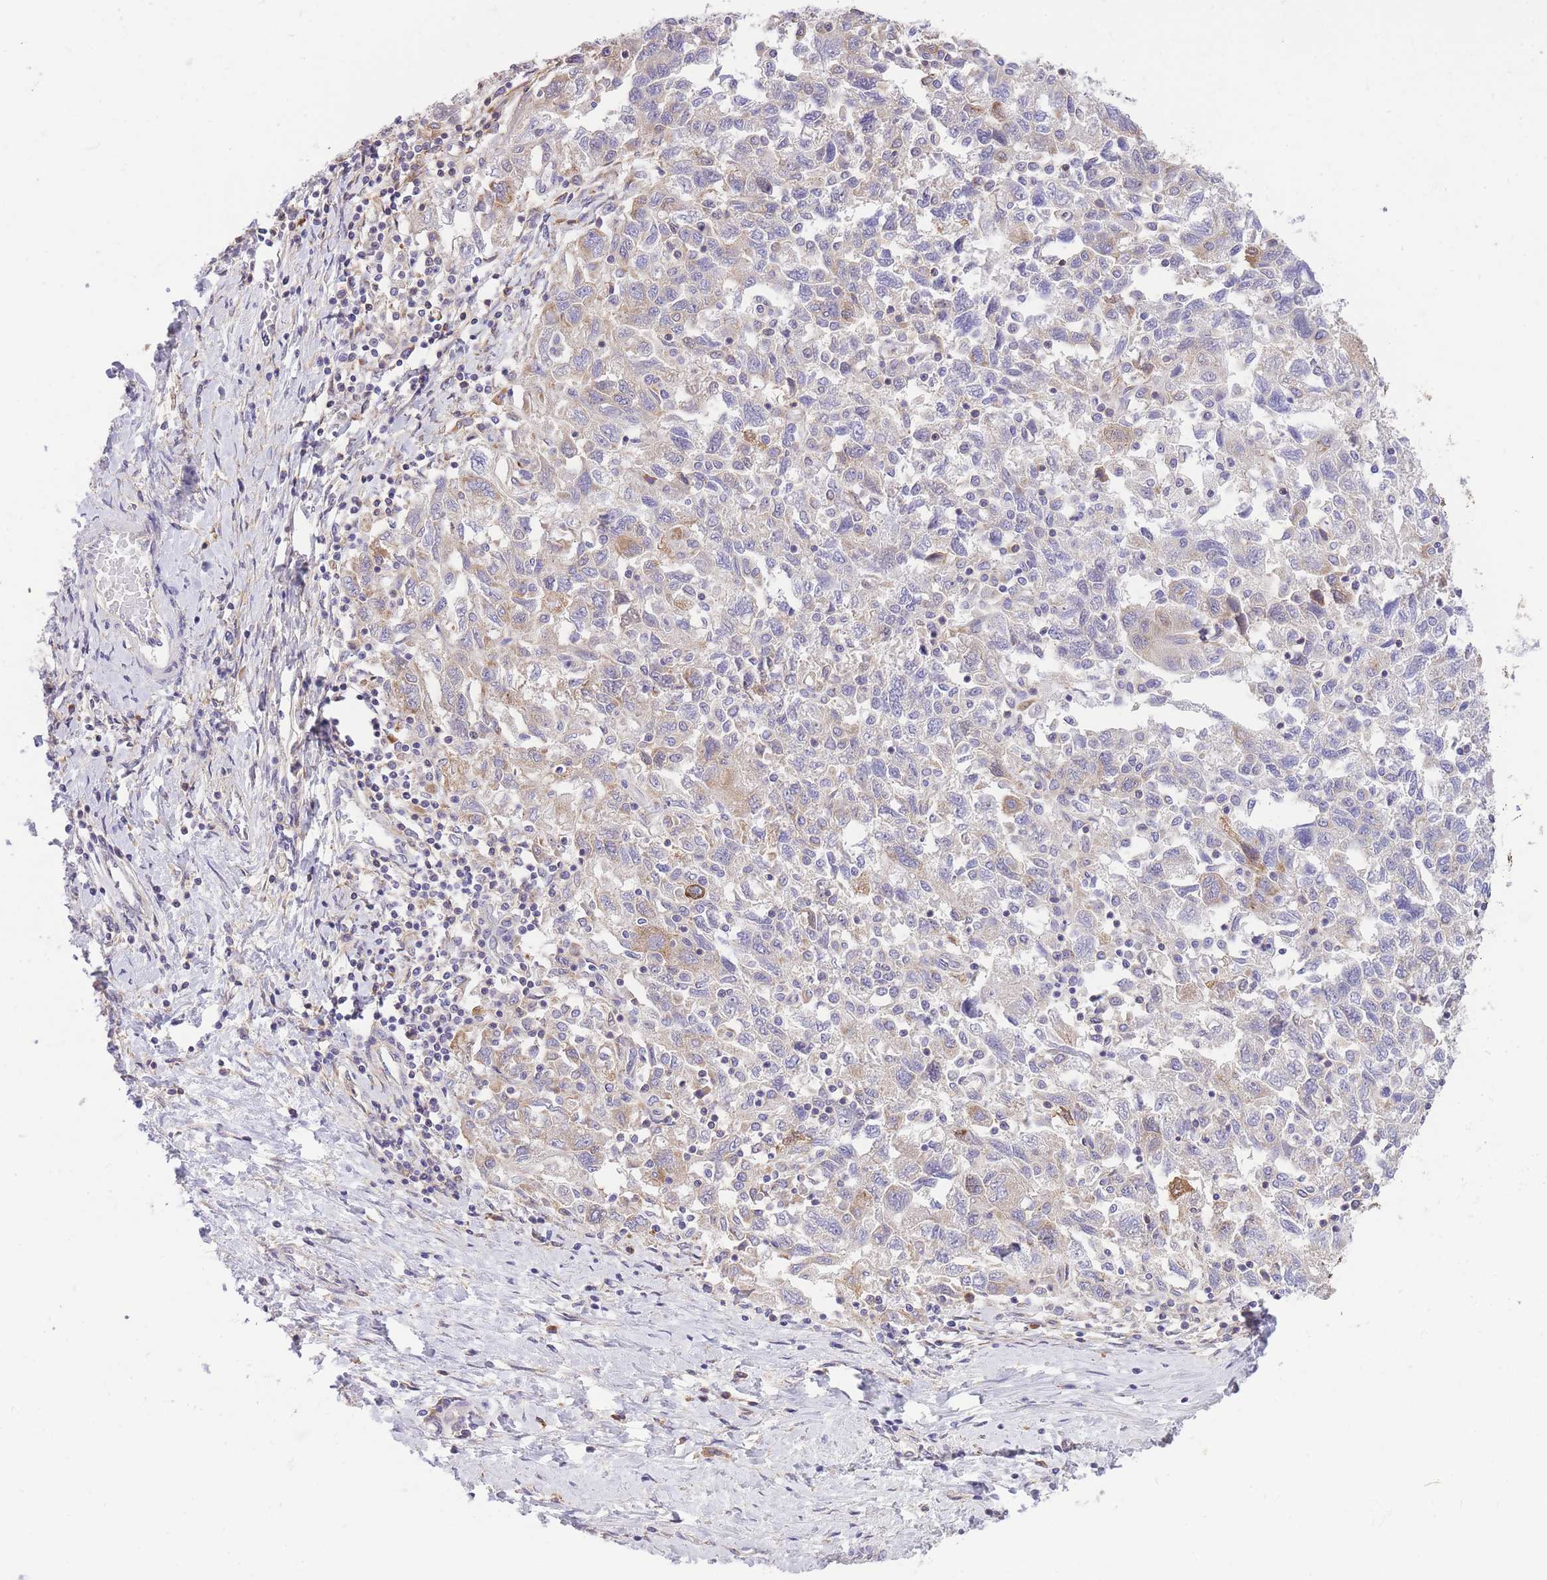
{"staining": {"intensity": "weak", "quantity": "<25%", "location": "cytoplasmic/membranous"}, "tissue": "ovarian cancer", "cell_type": "Tumor cells", "image_type": "cancer", "snomed": [{"axis": "morphology", "description": "Carcinoma, NOS"}, {"axis": "morphology", "description": "Cystadenocarcinoma, serous, NOS"}, {"axis": "topography", "description": "Ovary"}], "caption": "A high-resolution image shows immunohistochemistry (IHC) staining of serous cystadenocarcinoma (ovarian), which demonstrates no significant positivity in tumor cells.", "gene": "GBP7", "patient": {"sex": "female", "age": 69}}